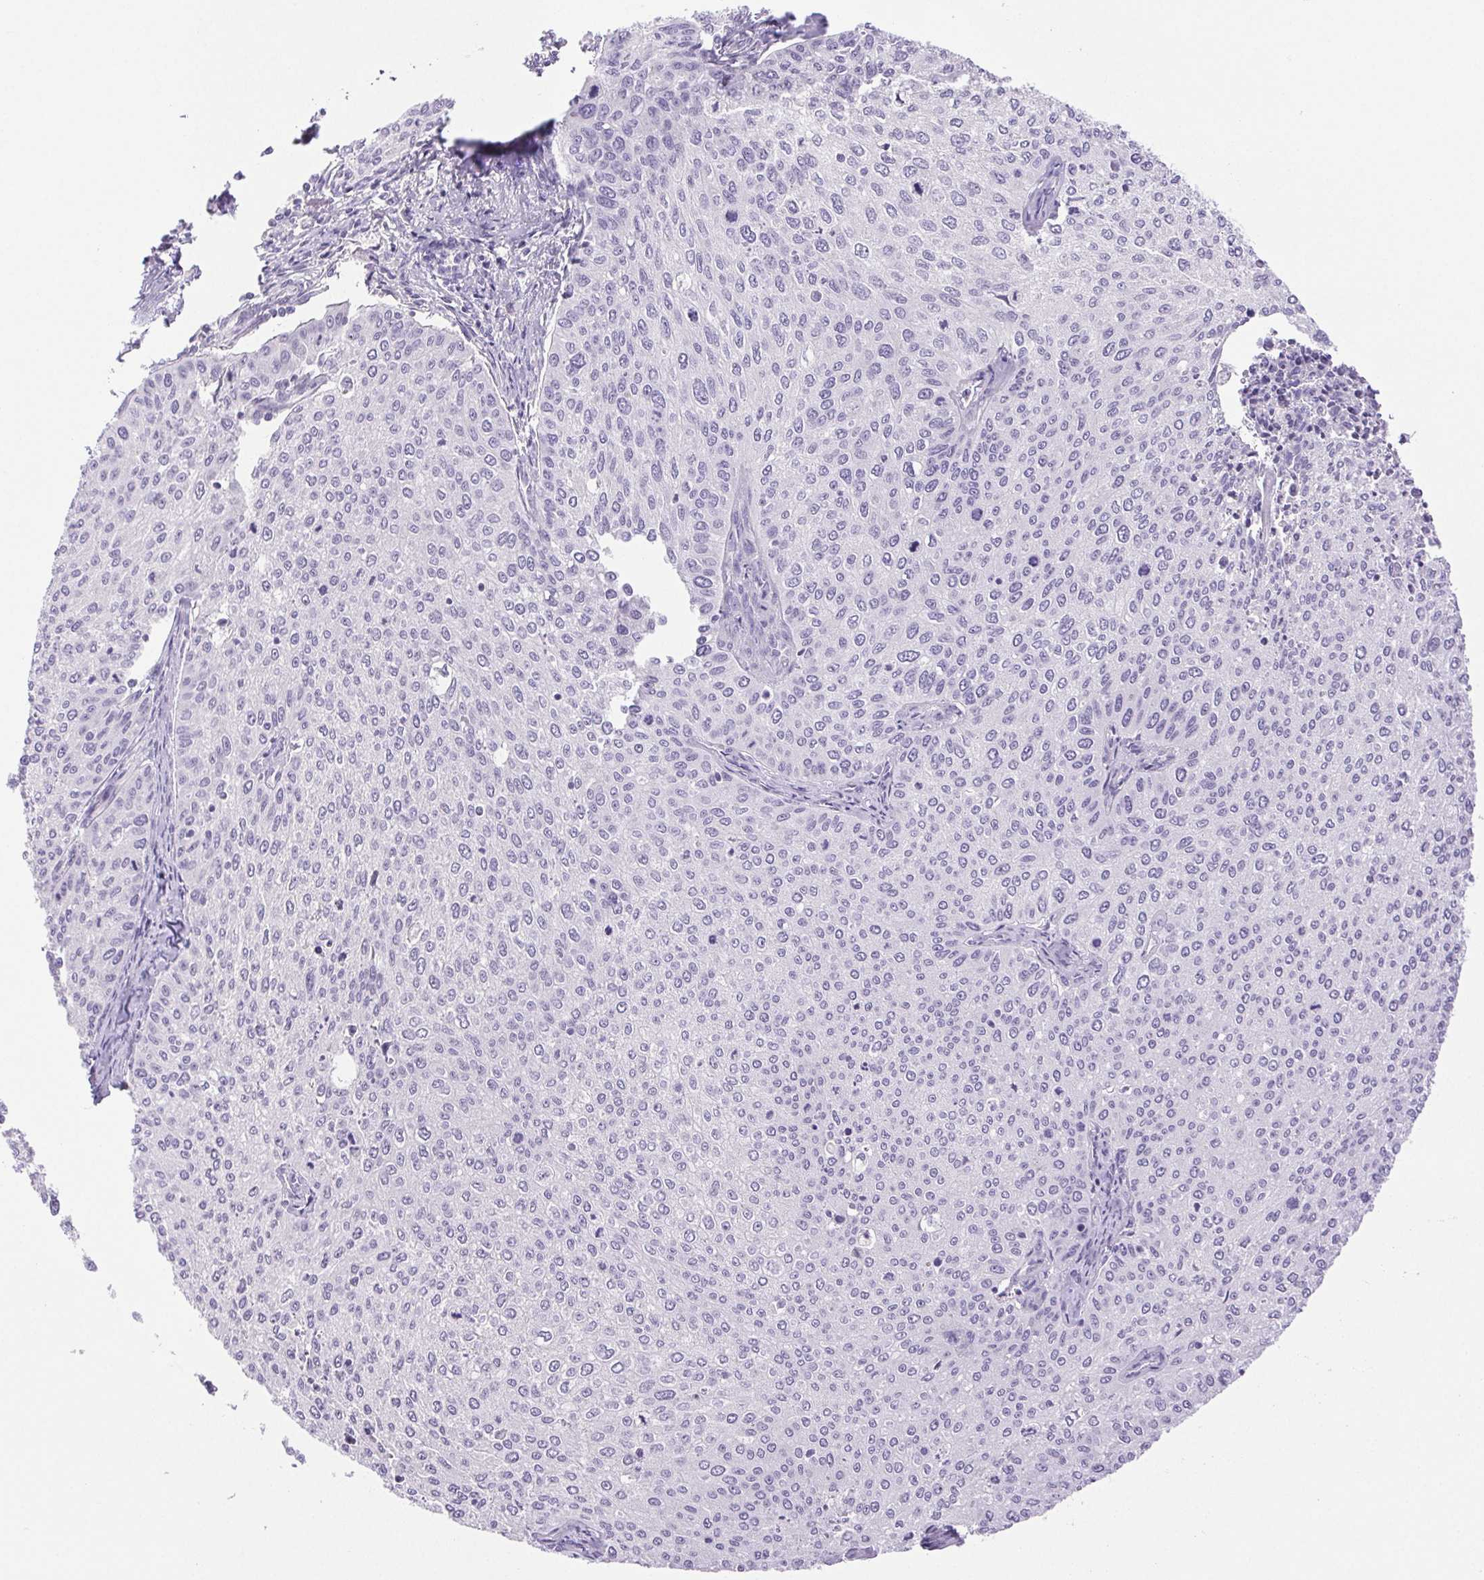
{"staining": {"intensity": "negative", "quantity": "none", "location": "none"}, "tissue": "cervical cancer", "cell_type": "Tumor cells", "image_type": "cancer", "snomed": [{"axis": "morphology", "description": "Squamous cell carcinoma, NOS"}, {"axis": "topography", "description": "Cervix"}], "caption": "Tumor cells show no significant protein positivity in cervical cancer (squamous cell carcinoma). (DAB immunohistochemistry, high magnification).", "gene": "PAPPA2", "patient": {"sex": "female", "age": 38}}